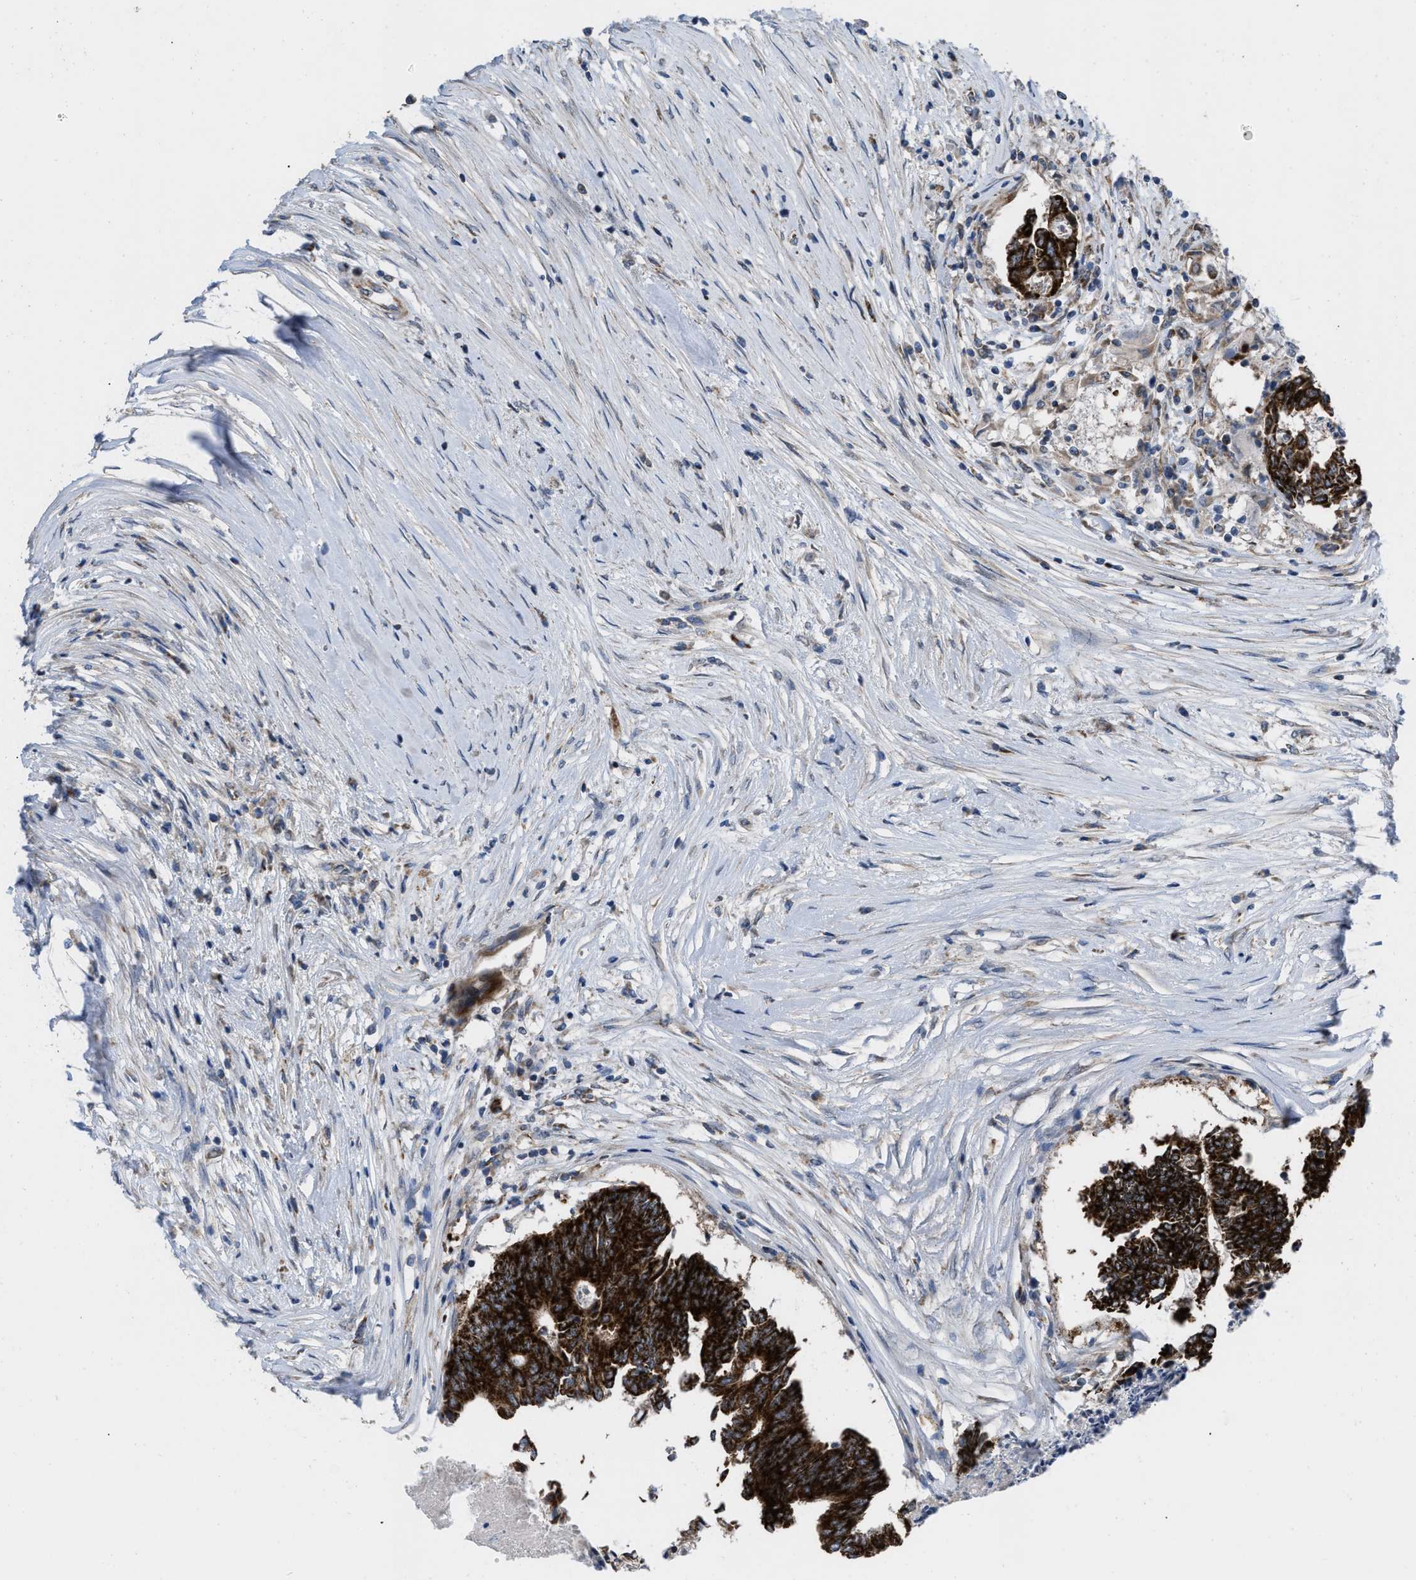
{"staining": {"intensity": "strong", "quantity": ">75%", "location": "cytoplasmic/membranous"}, "tissue": "colorectal cancer", "cell_type": "Tumor cells", "image_type": "cancer", "snomed": [{"axis": "morphology", "description": "Adenocarcinoma, NOS"}, {"axis": "topography", "description": "Rectum"}], "caption": "Colorectal cancer (adenocarcinoma) stained with DAB IHC exhibits high levels of strong cytoplasmic/membranous staining in about >75% of tumor cells.", "gene": "AKAP1", "patient": {"sex": "male", "age": 63}}